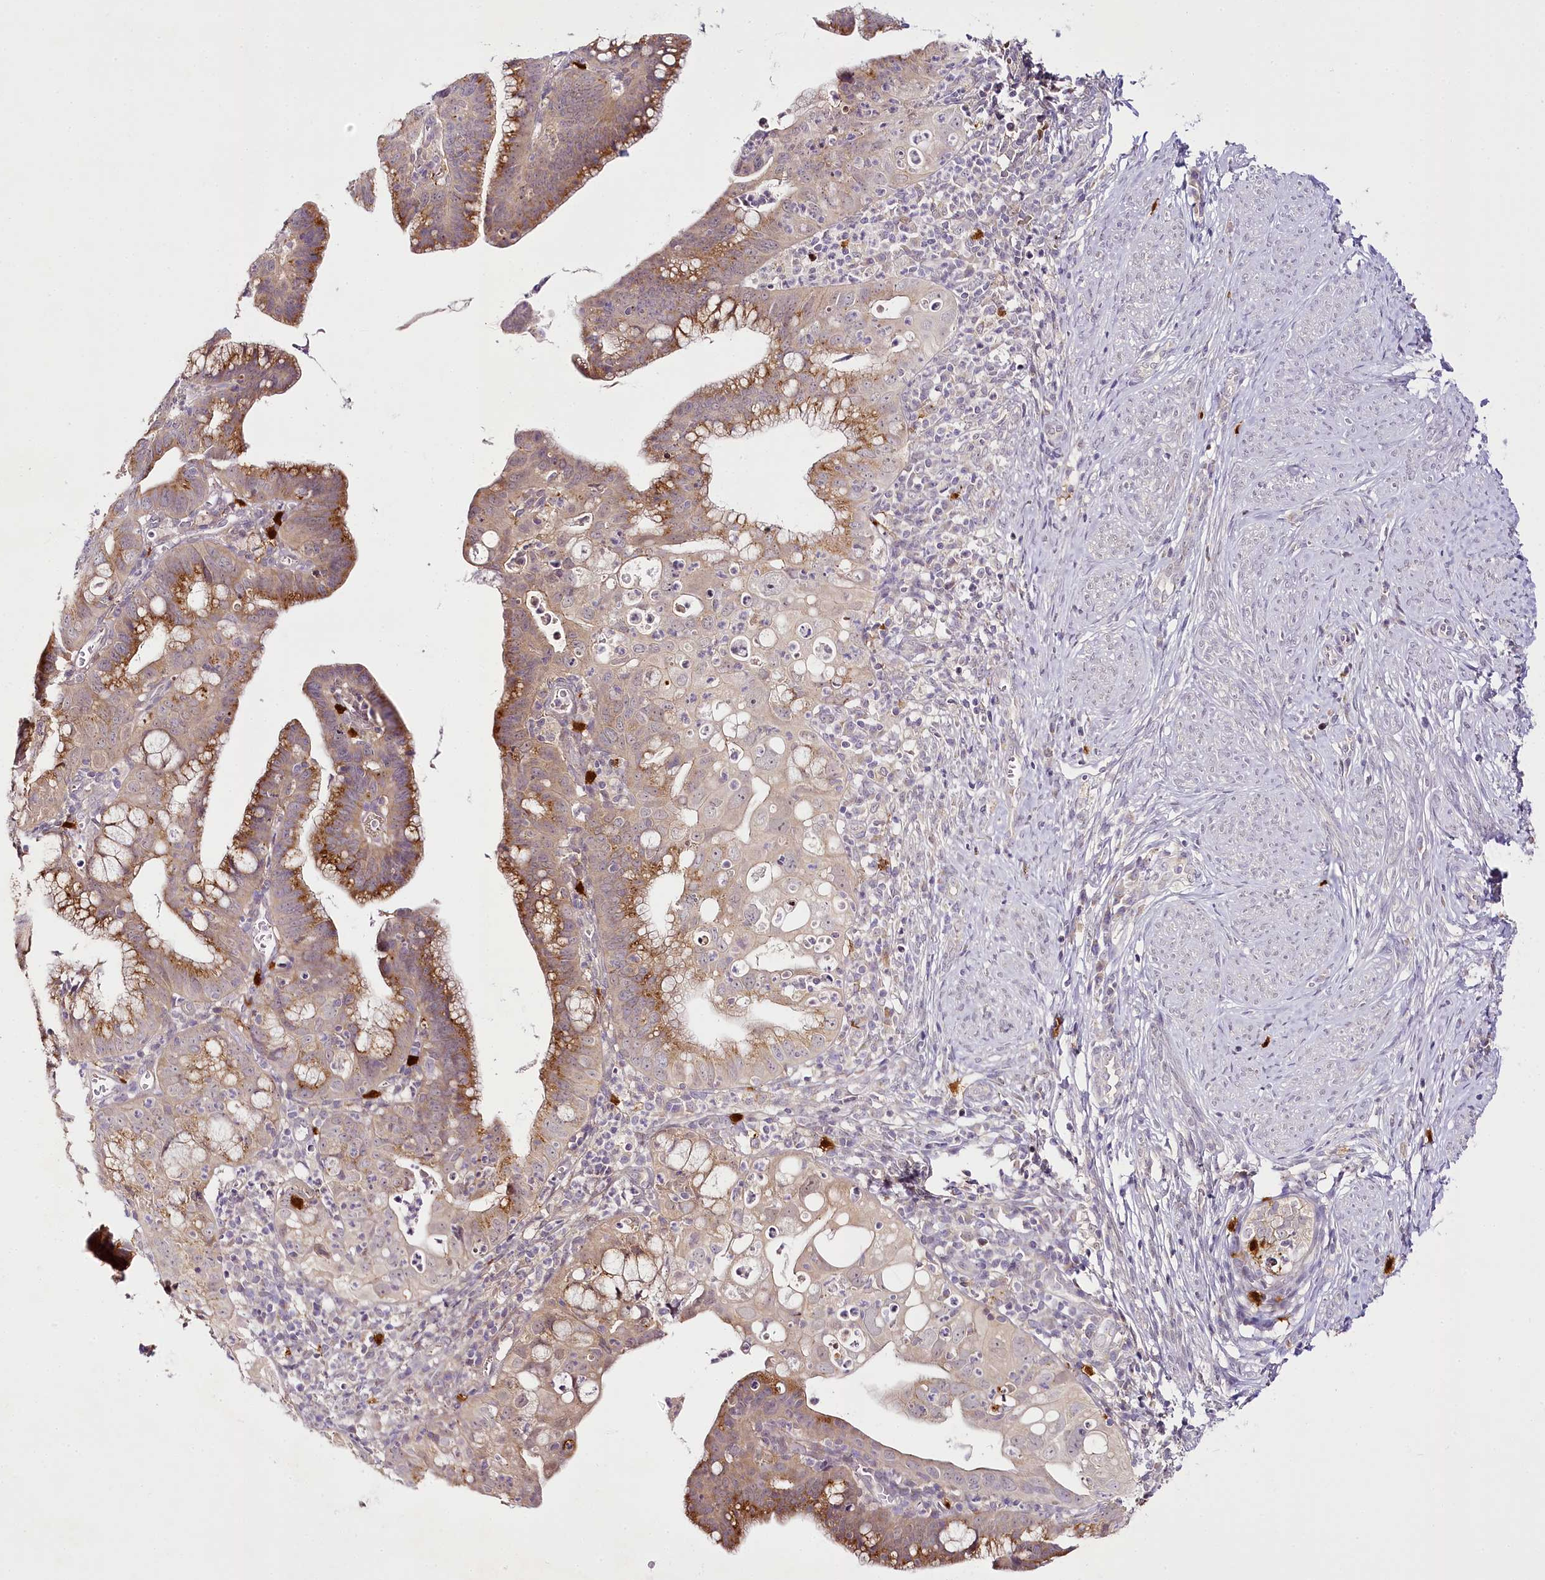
{"staining": {"intensity": "moderate", "quantity": ">75%", "location": "cytoplasmic/membranous"}, "tissue": "cervical cancer", "cell_type": "Tumor cells", "image_type": "cancer", "snomed": [{"axis": "morphology", "description": "Adenocarcinoma, NOS"}, {"axis": "topography", "description": "Cervix"}], "caption": "Moderate cytoplasmic/membranous staining is seen in approximately >75% of tumor cells in cervical cancer.", "gene": "VWA5A", "patient": {"sex": "female", "age": 36}}